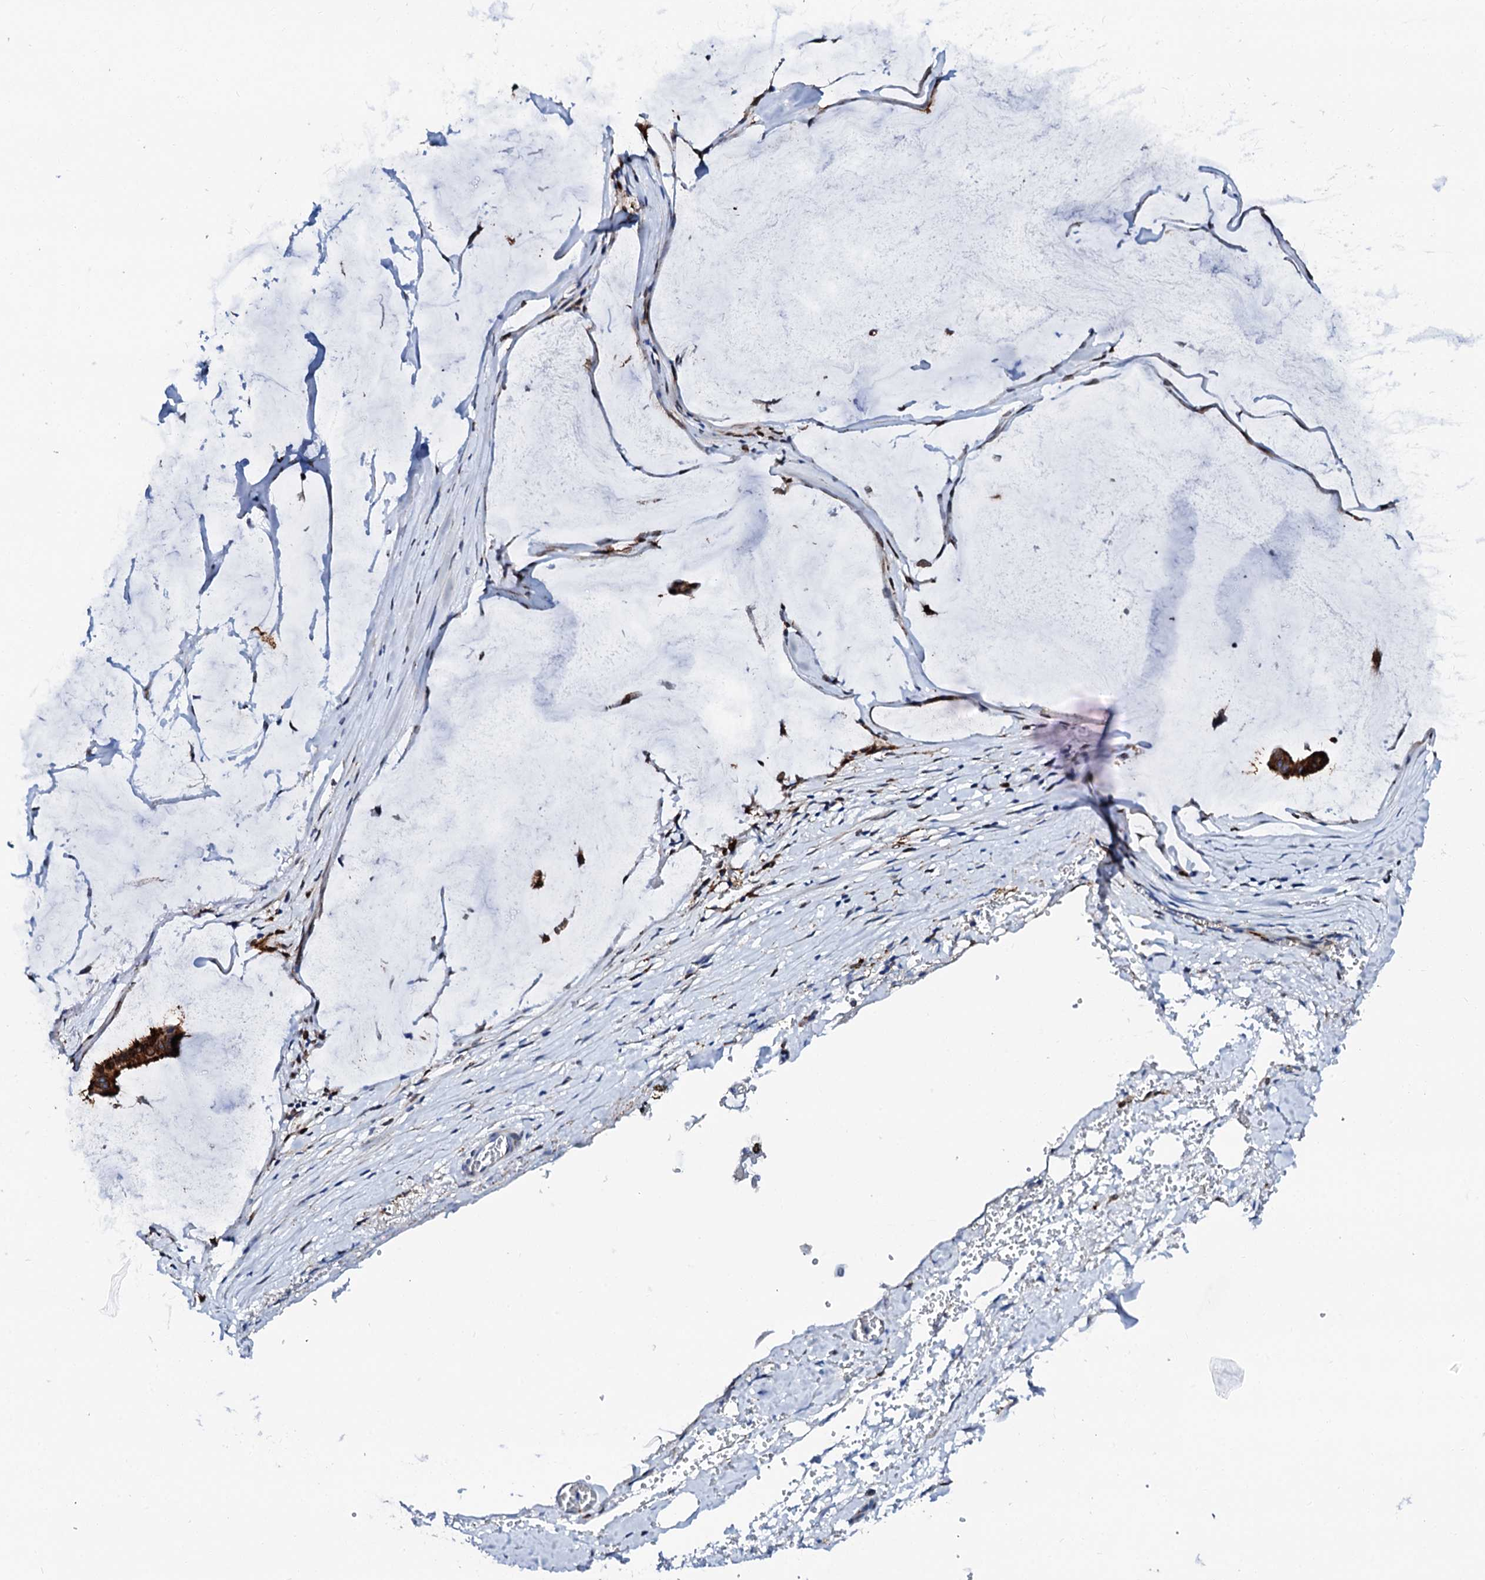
{"staining": {"intensity": "strong", "quantity": ">75%", "location": "cytoplasmic/membranous"}, "tissue": "ovarian cancer", "cell_type": "Tumor cells", "image_type": "cancer", "snomed": [{"axis": "morphology", "description": "Cystadenocarcinoma, mucinous, NOS"}, {"axis": "topography", "description": "Ovary"}], "caption": "Protein expression analysis of ovarian cancer exhibits strong cytoplasmic/membranous expression in approximately >75% of tumor cells.", "gene": "MED13L", "patient": {"sex": "female", "age": 73}}